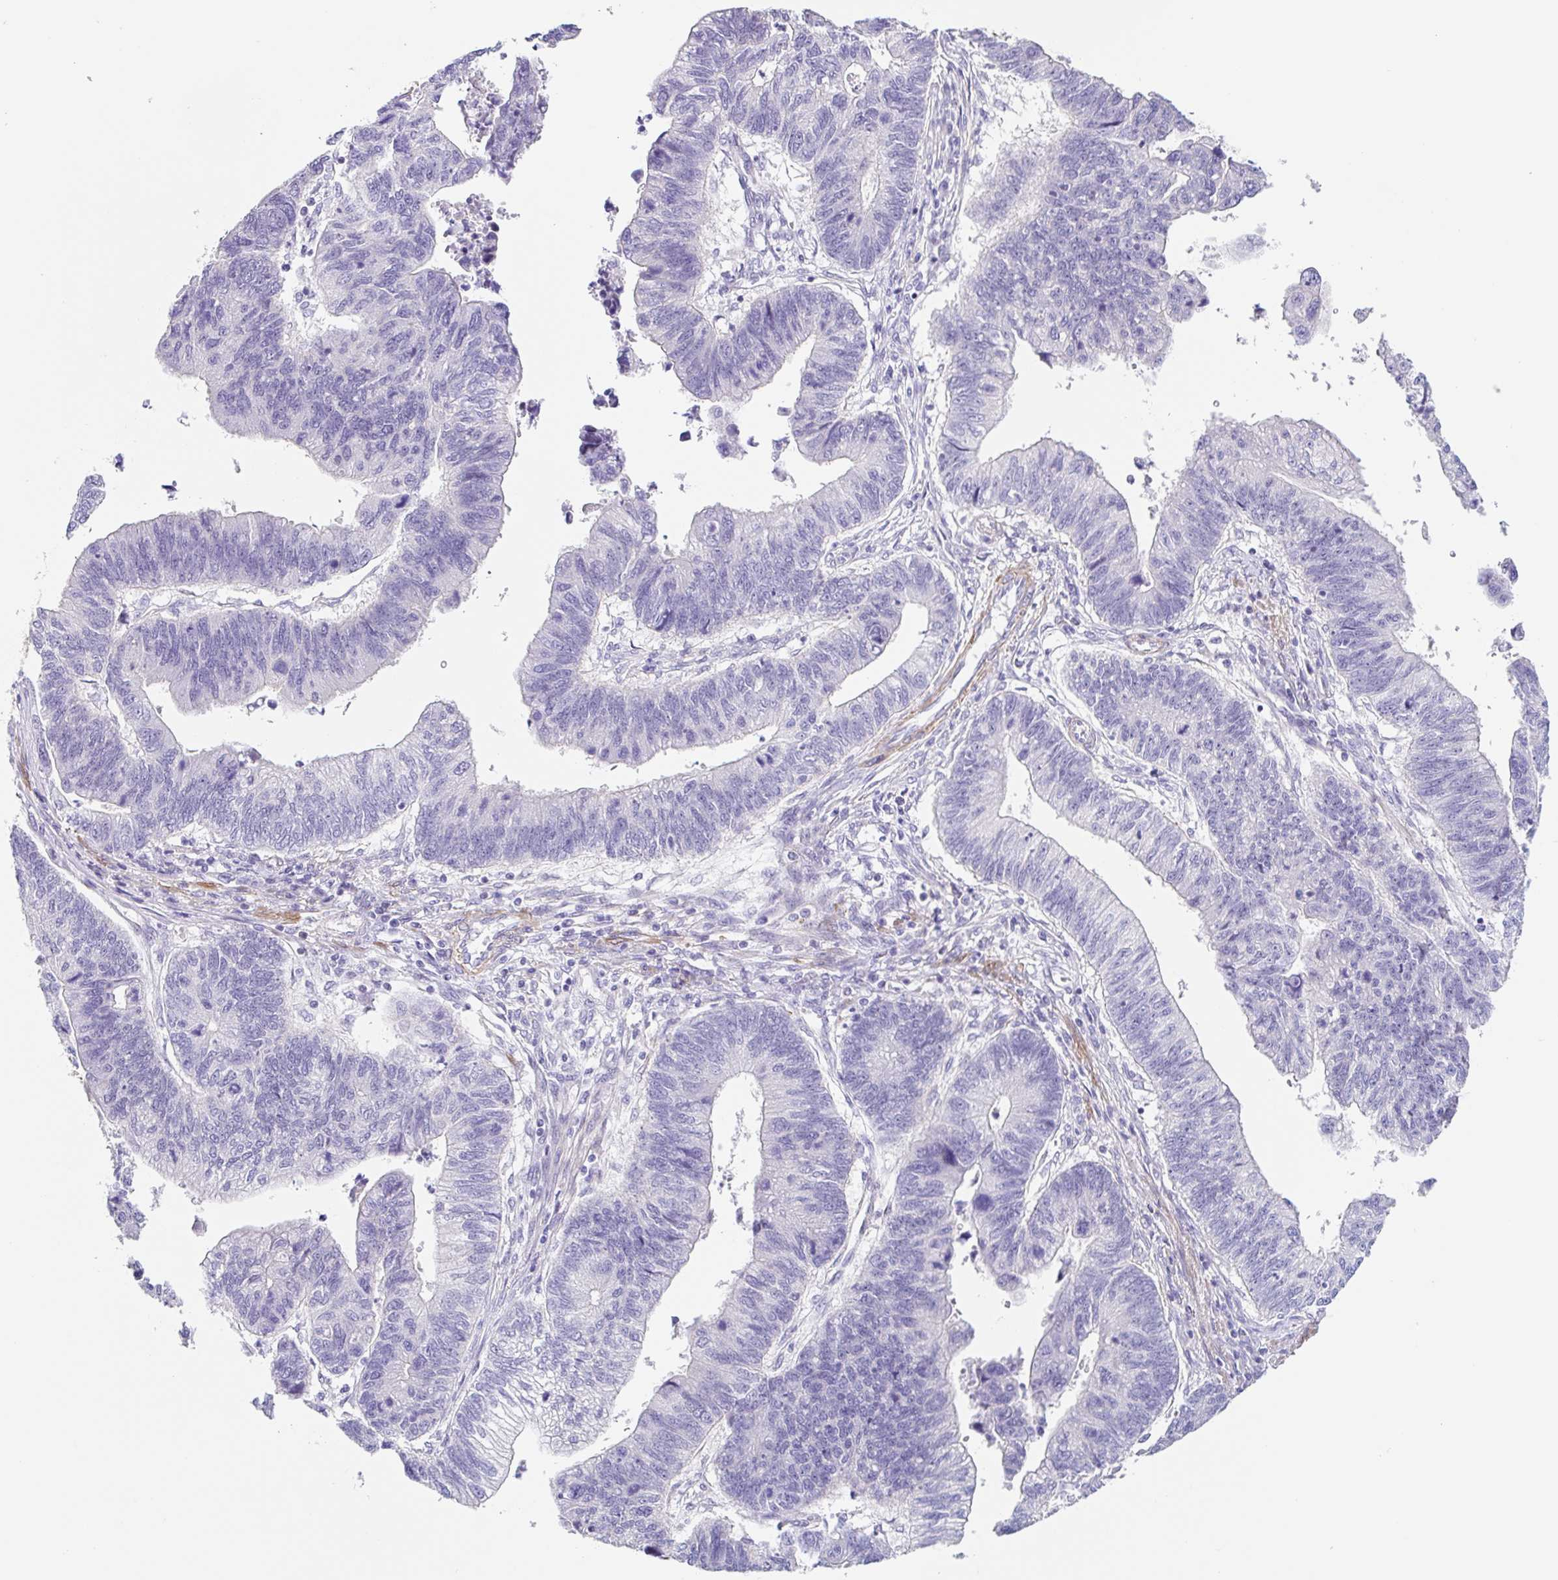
{"staining": {"intensity": "negative", "quantity": "none", "location": "none"}, "tissue": "stomach cancer", "cell_type": "Tumor cells", "image_type": "cancer", "snomed": [{"axis": "morphology", "description": "Adenocarcinoma, NOS"}, {"axis": "topography", "description": "Stomach"}], "caption": "Immunohistochemistry (IHC) photomicrograph of neoplastic tissue: adenocarcinoma (stomach) stained with DAB (3,3'-diaminobenzidine) demonstrates no significant protein staining in tumor cells. (Brightfield microscopy of DAB immunohistochemistry at high magnification).", "gene": "DCAF17", "patient": {"sex": "male", "age": 59}}